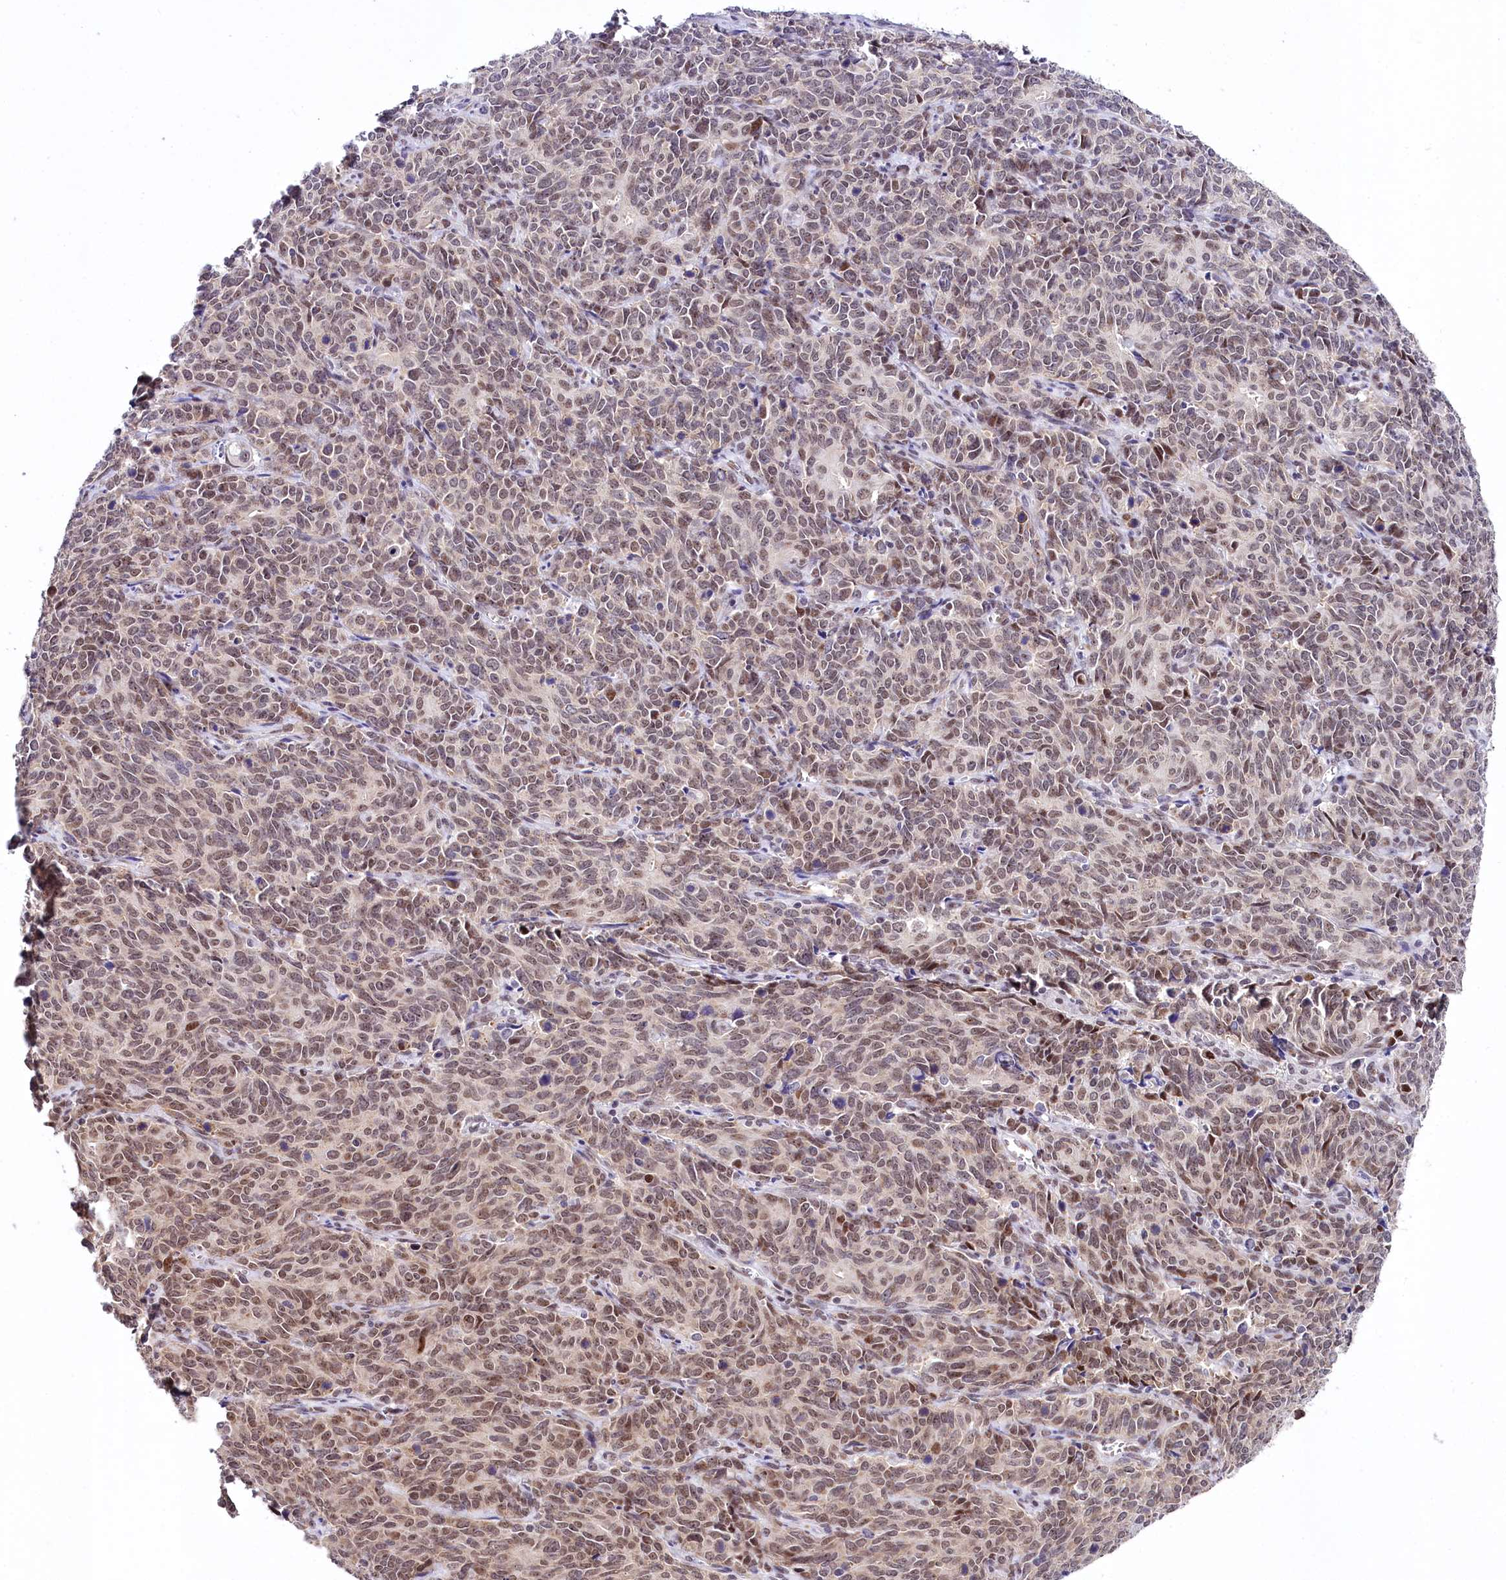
{"staining": {"intensity": "moderate", "quantity": ">75%", "location": "nuclear"}, "tissue": "cervical cancer", "cell_type": "Tumor cells", "image_type": "cancer", "snomed": [{"axis": "morphology", "description": "Squamous cell carcinoma, NOS"}, {"axis": "topography", "description": "Cervix"}], "caption": "A photomicrograph of cervical squamous cell carcinoma stained for a protein reveals moderate nuclear brown staining in tumor cells.", "gene": "SPATS2", "patient": {"sex": "female", "age": 60}}